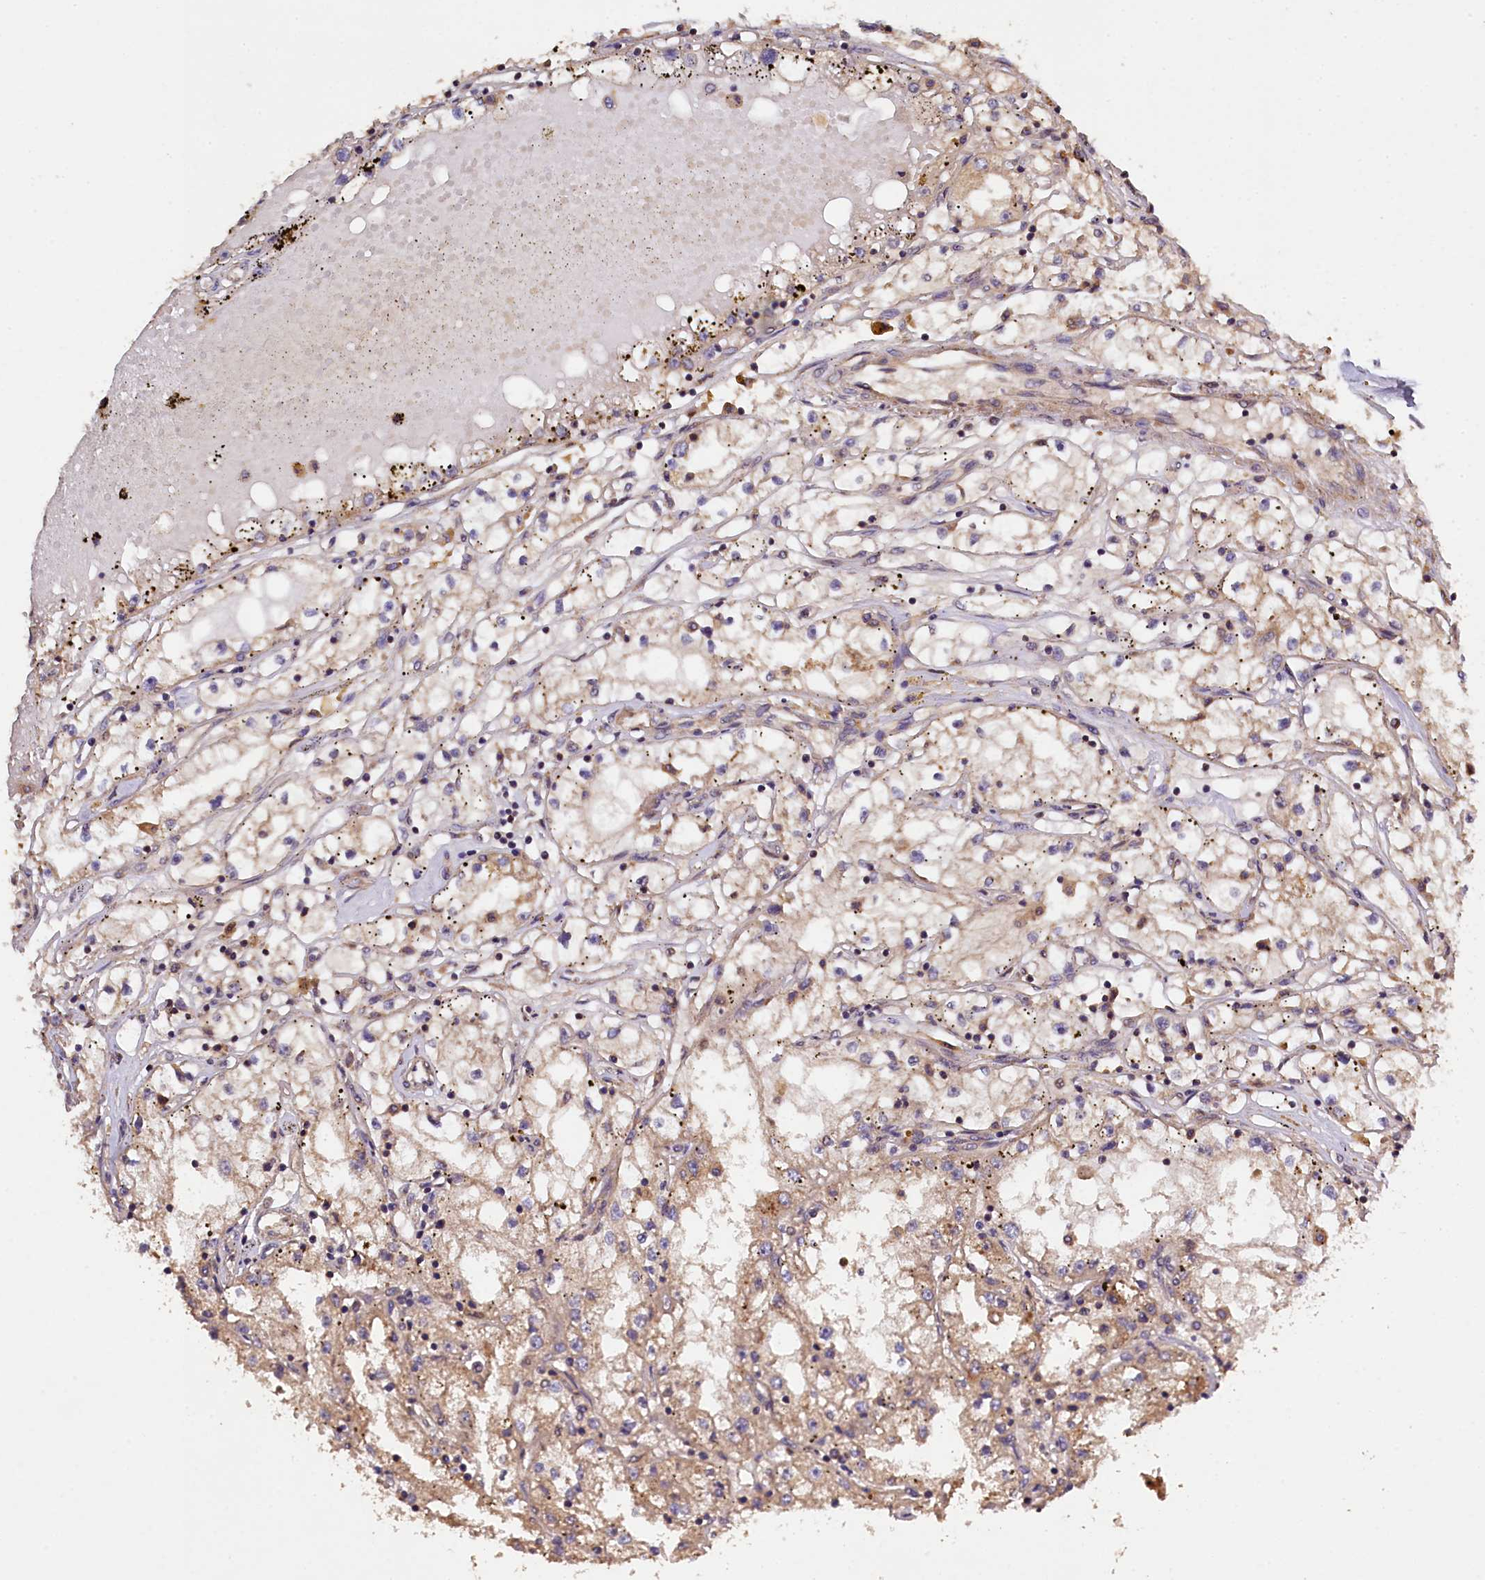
{"staining": {"intensity": "weak", "quantity": "25%-75%", "location": "cytoplasmic/membranous"}, "tissue": "renal cancer", "cell_type": "Tumor cells", "image_type": "cancer", "snomed": [{"axis": "morphology", "description": "Adenocarcinoma, NOS"}, {"axis": "topography", "description": "Kidney"}], "caption": "Protein expression analysis of human adenocarcinoma (renal) reveals weak cytoplasmic/membranous expression in approximately 25%-75% of tumor cells.", "gene": "KLC2", "patient": {"sex": "male", "age": 56}}